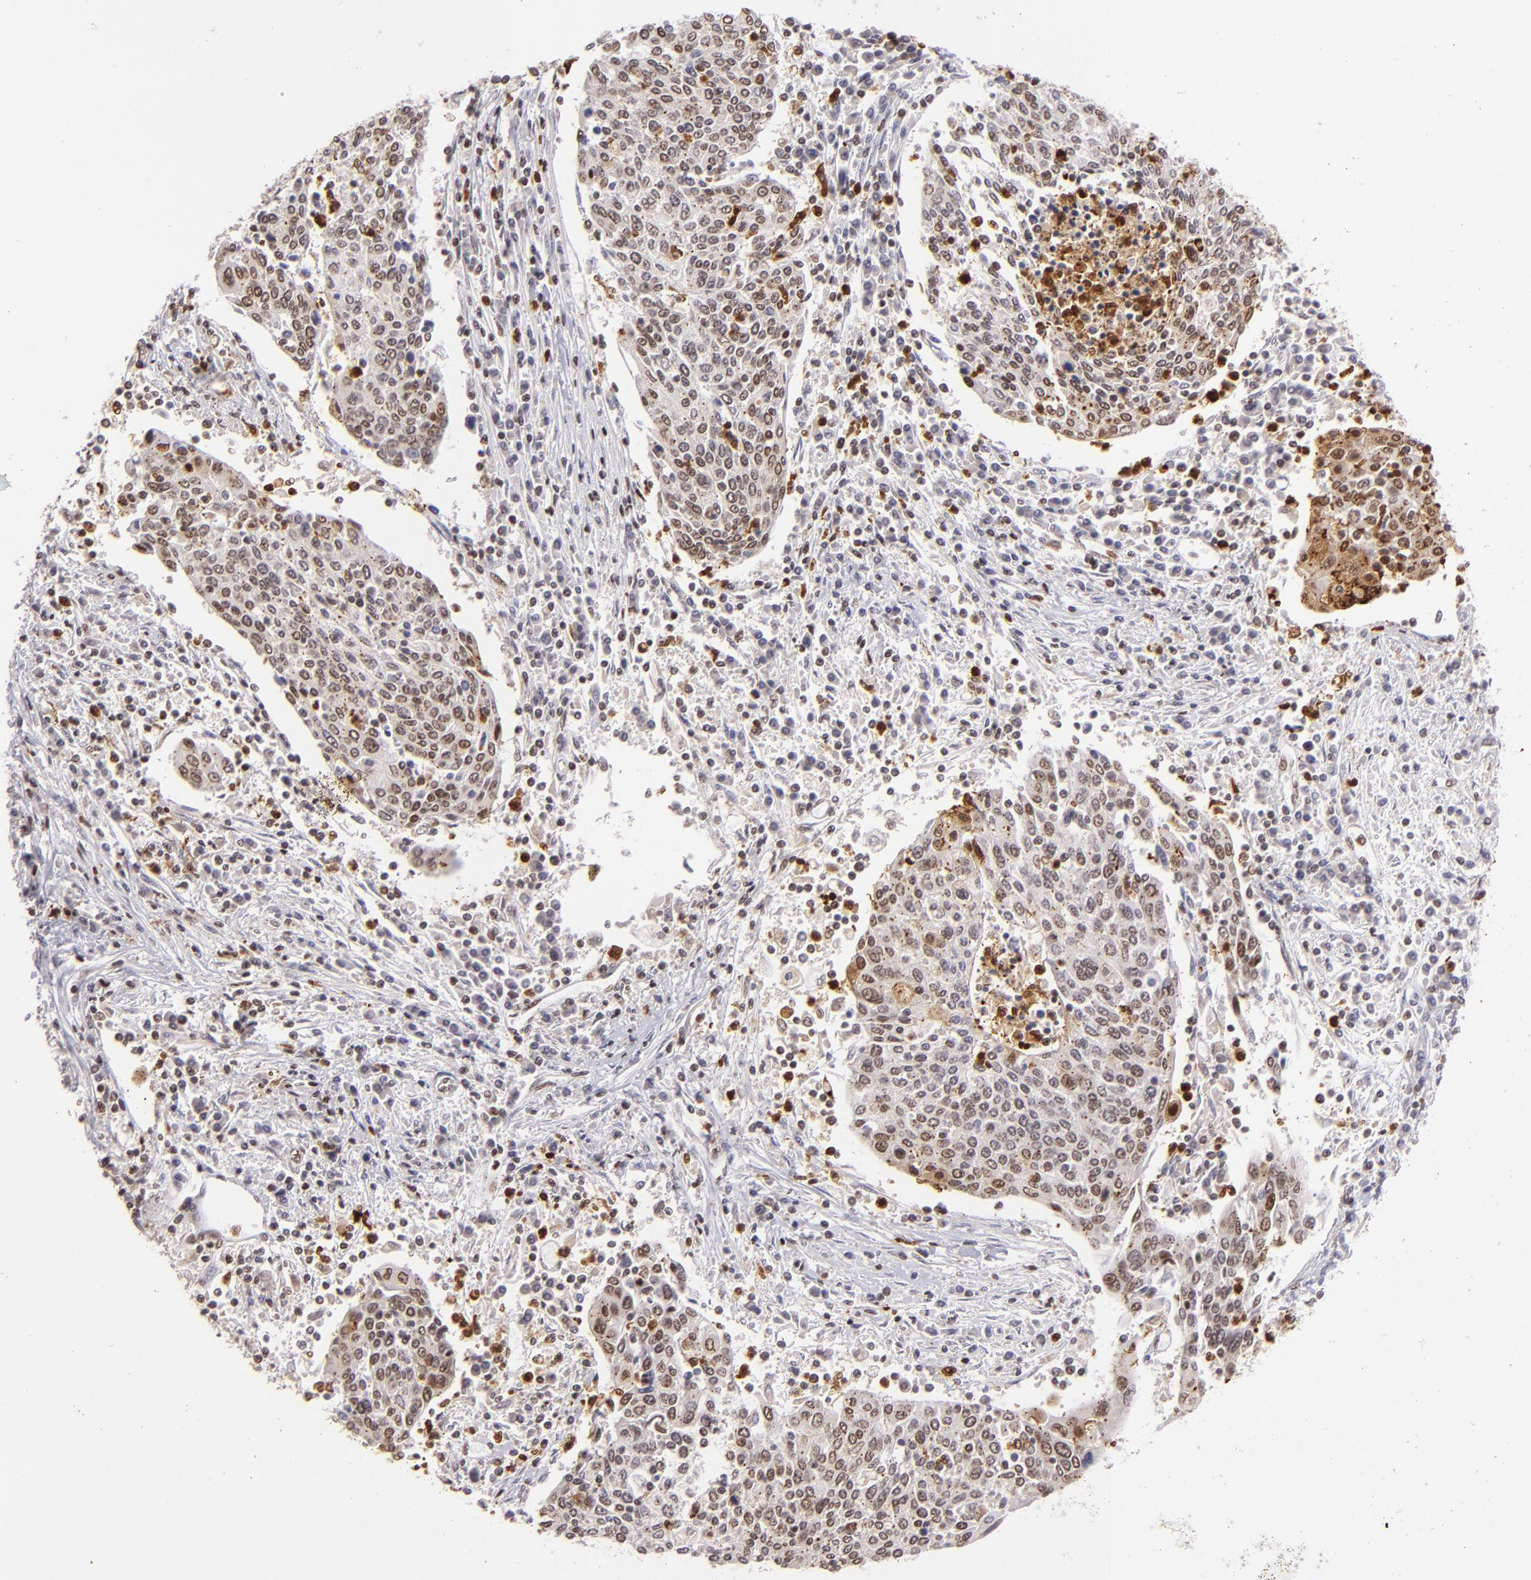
{"staining": {"intensity": "moderate", "quantity": "25%-75%", "location": "nuclear"}, "tissue": "cervical cancer", "cell_type": "Tumor cells", "image_type": "cancer", "snomed": [{"axis": "morphology", "description": "Squamous cell carcinoma, NOS"}, {"axis": "topography", "description": "Cervix"}], "caption": "This photomicrograph demonstrates immunohistochemistry staining of cervical cancer (squamous cell carcinoma), with medium moderate nuclear expression in about 25%-75% of tumor cells.", "gene": "RXRG", "patient": {"sex": "female", "age": 40}}